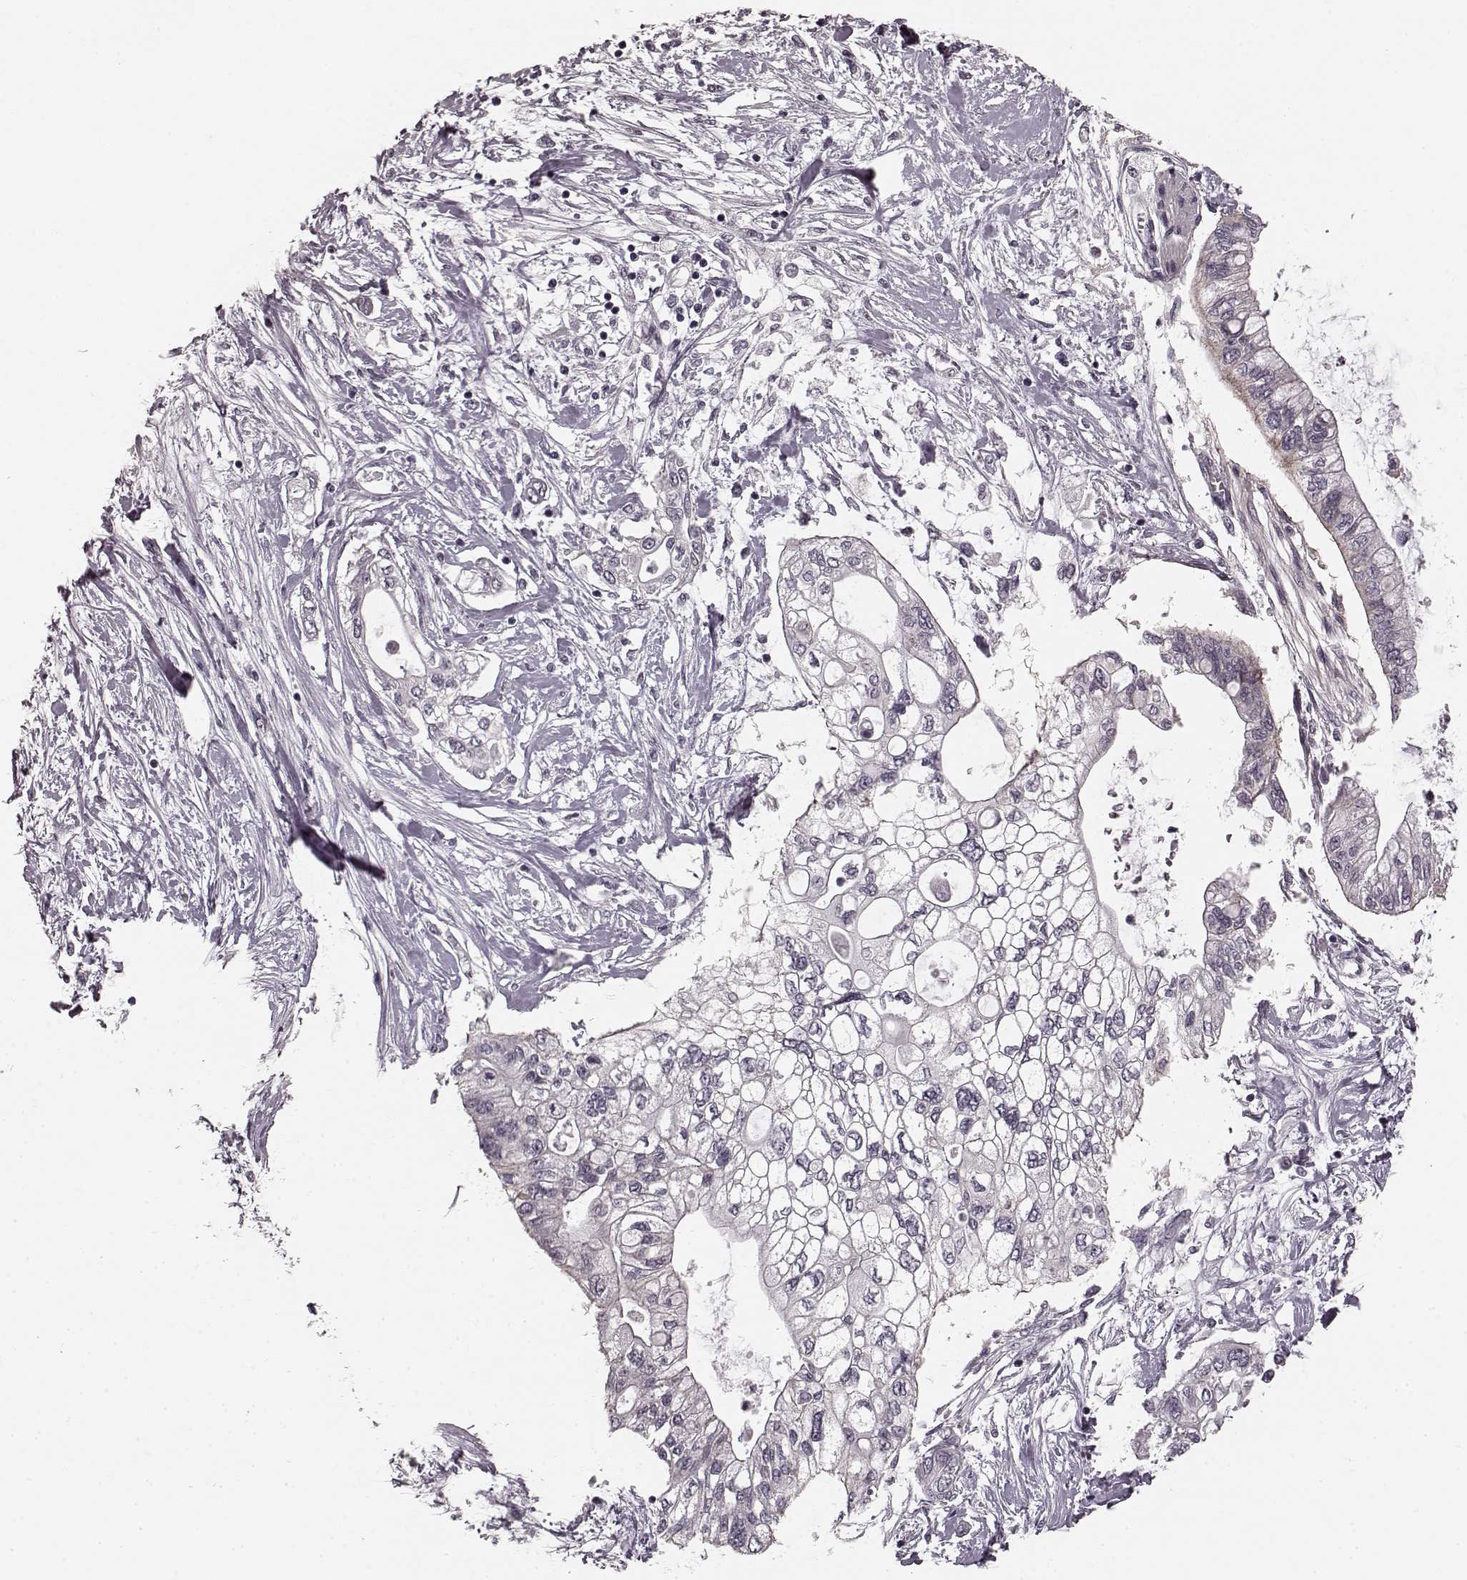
{"staining": {"intensity": "negative", "quantity": "none", "location": "none"}, "tissue": "pancreatic cancer", "cell_type": "Tumor cells", "image_type": "cancer", "snomed": [{"axis": "morphology", "description": "Adenocarcinoma, NOS"}, {"axis": "topography", "description": "Pancreas"}], "caption": "Adenocarcinoma (pancreatic) was stained to show a protein in brown. There is no significant positivity in tumor cells.", "gene": "PRKCE", "patient": {"sex": "female", "age": 77}}